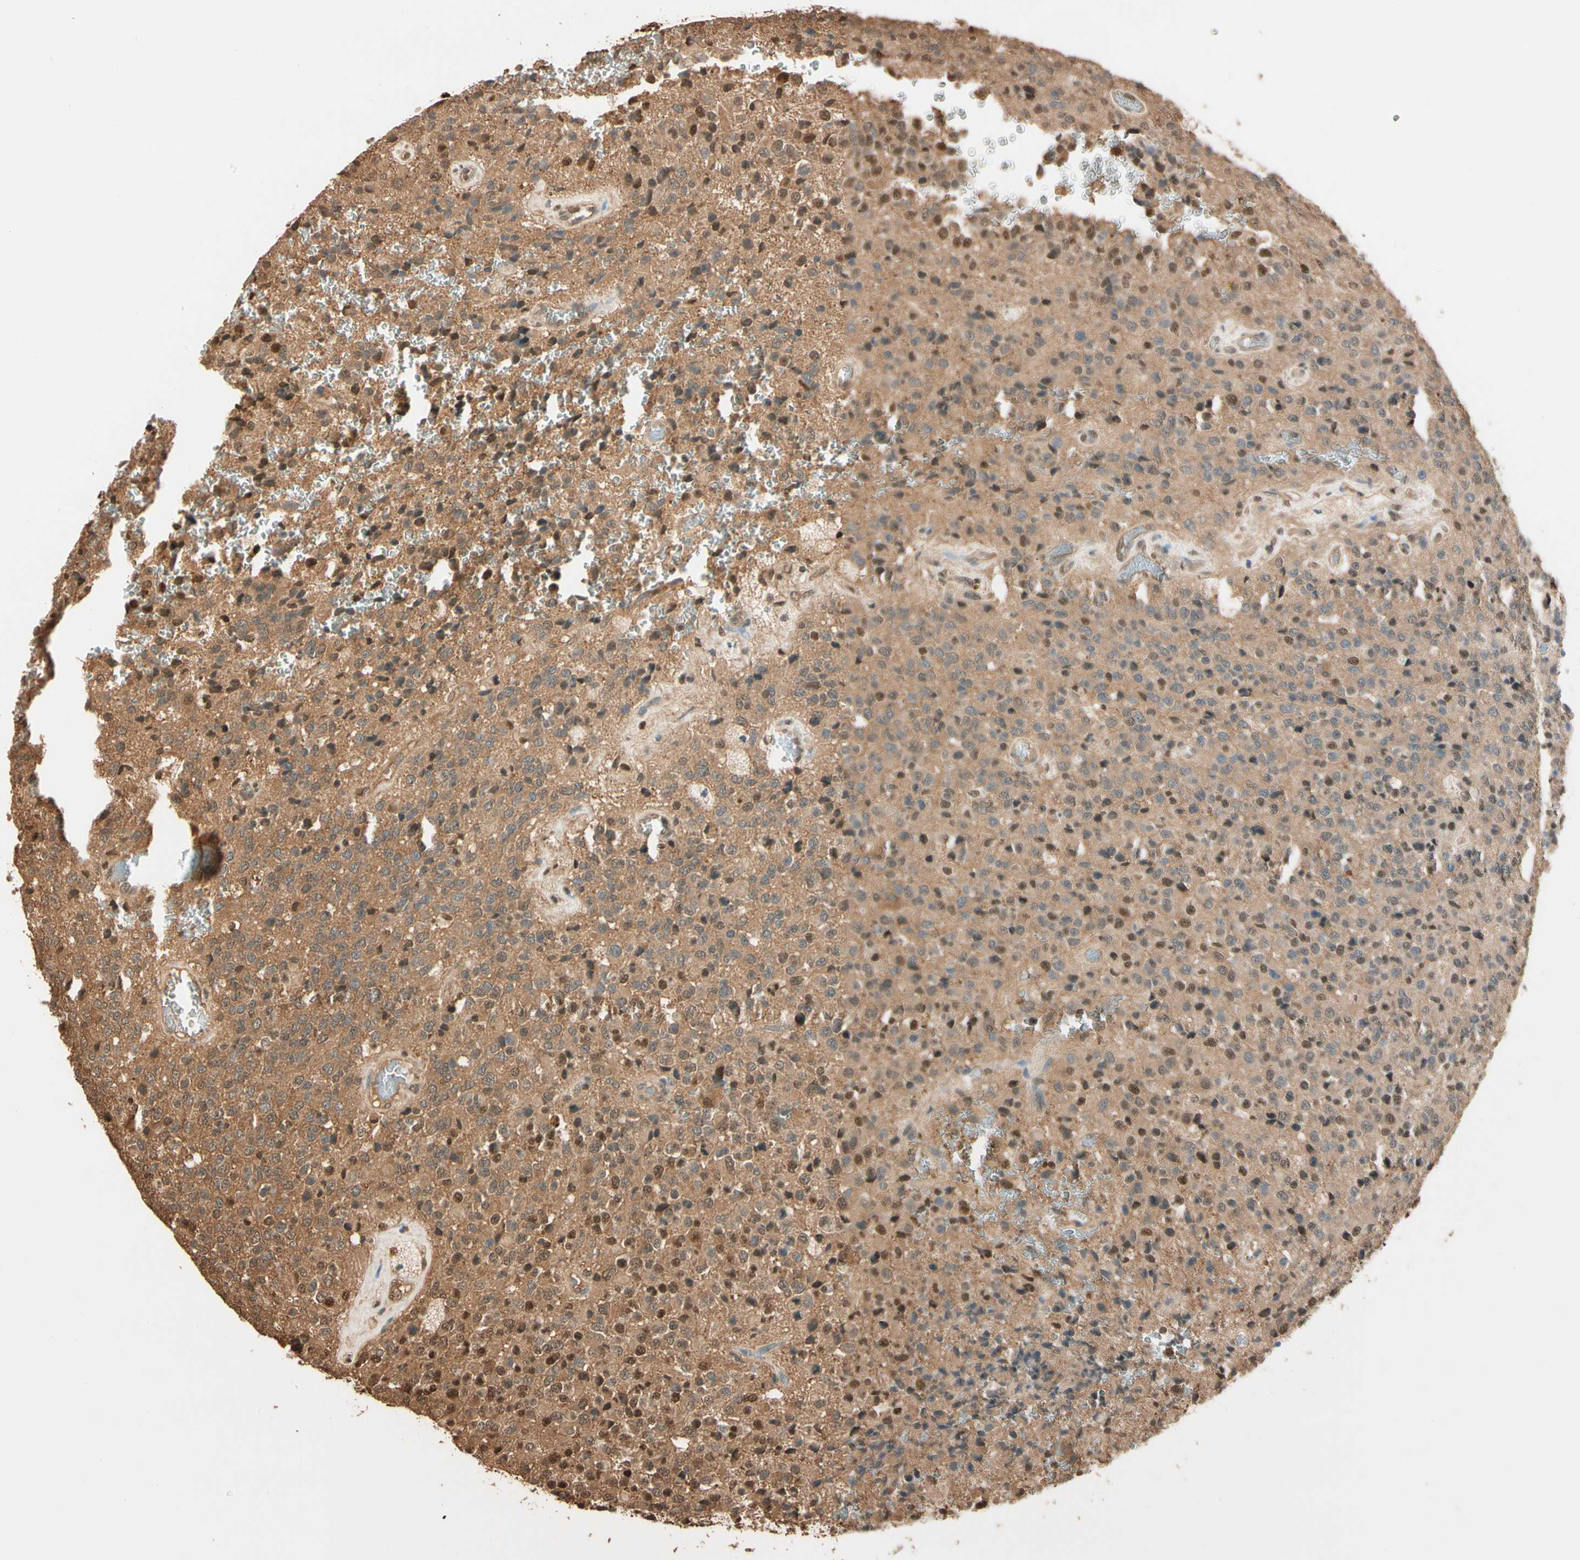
{"staining": {"intensity": "moderate", "quantity": ">75%", "location": "cytoplasmic/membranous"}, "tissue": "glioma", "cell_type": "Tumor cells", "image_type": "cancer", "snomed": [{"axis": "morphology", "description": "Glioma, malignant, High grade"}, {"axis": "topography", "description": "pancreas cauda"}], "caption": "DAB (3,3'-diaminobenzidine) immunohistochemical staining of human malignant high-grade glioma shows moderate cytoplasmic/membranous protein staining in about >75% of tumor cells.", "gene": "PNCK", "patient": {"sex": "male", "age": 60}}